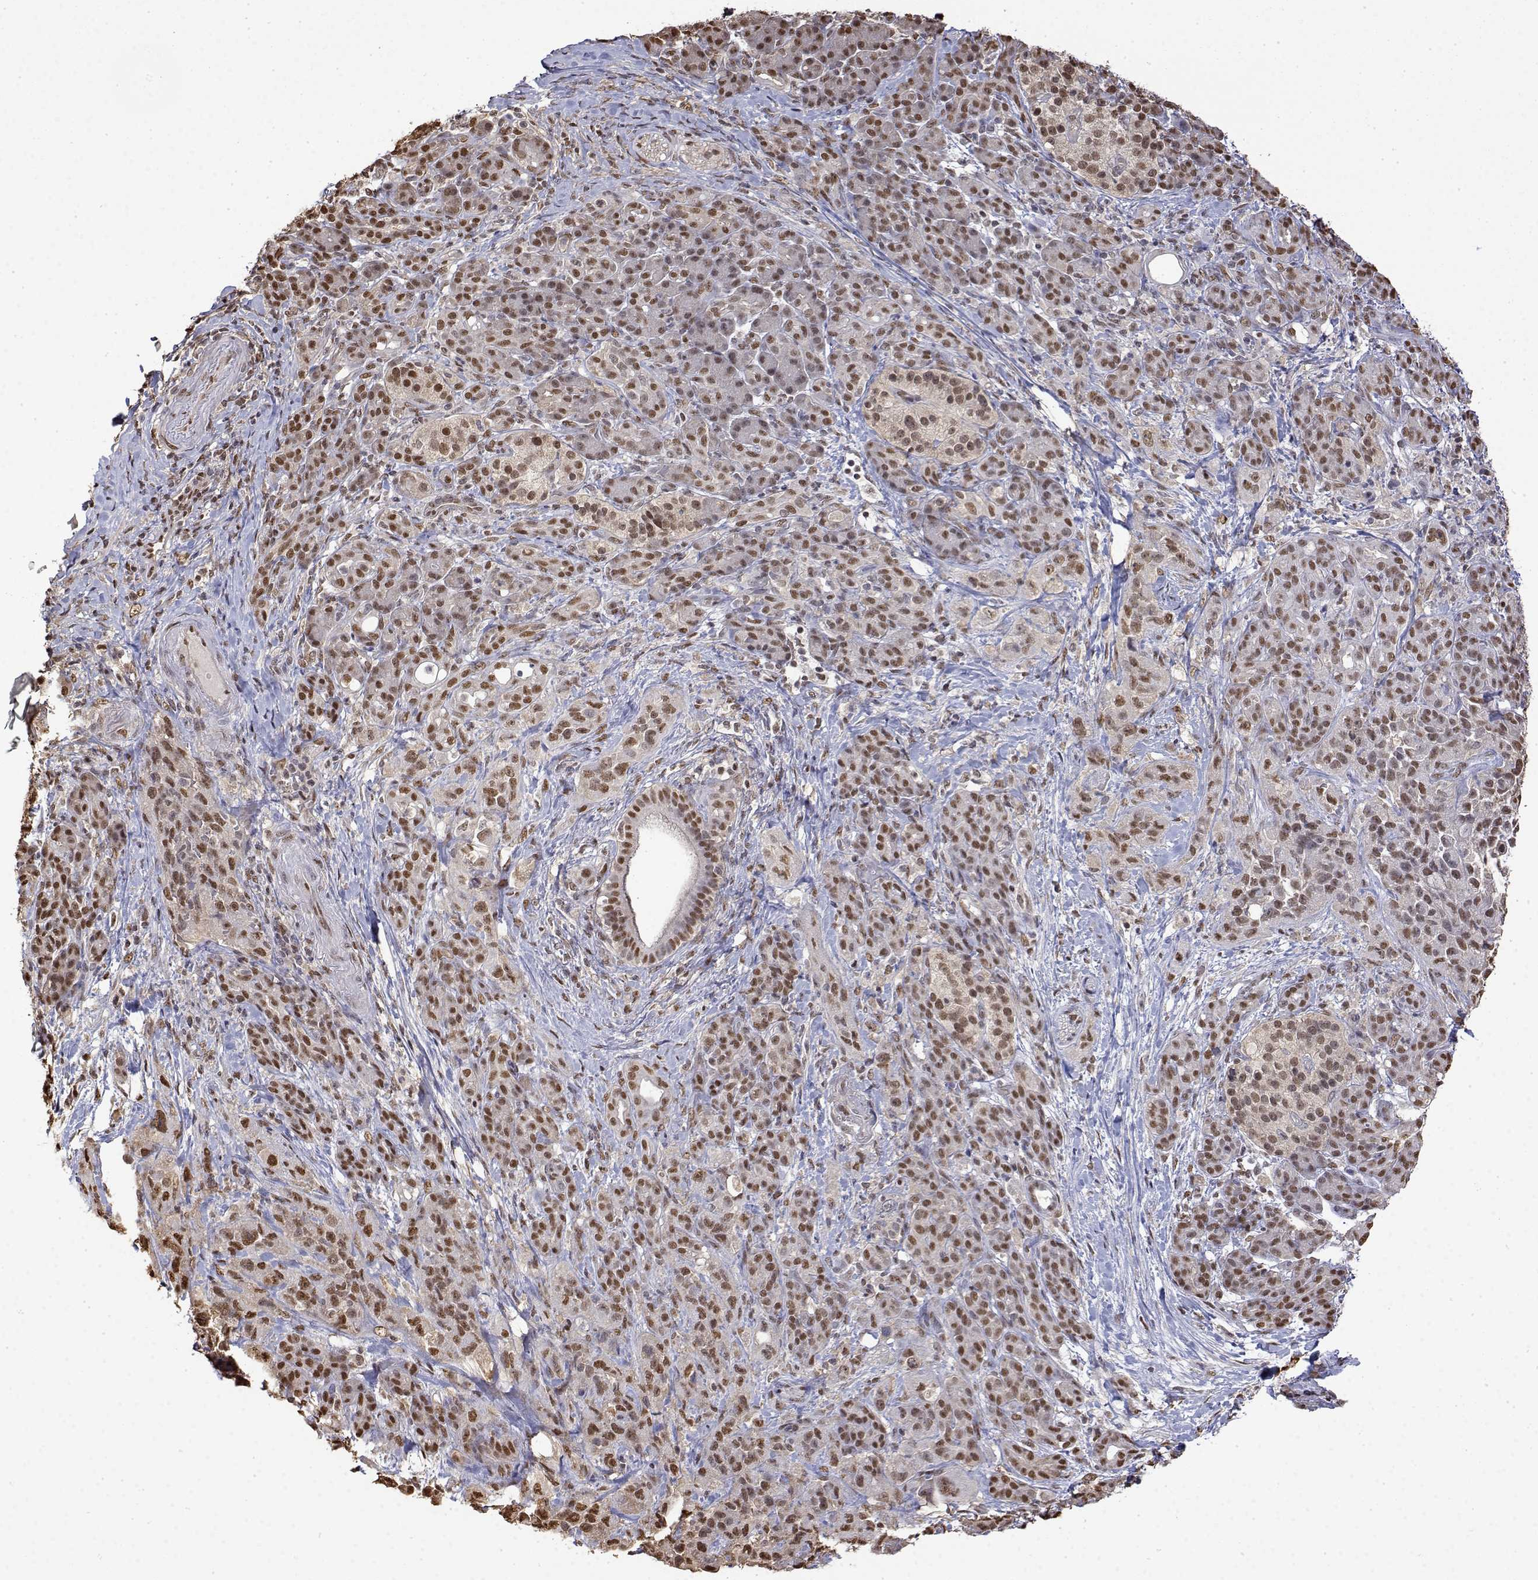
{"staining": {"intensity": "moderate", "quantity": ">75%", "location": "nuclear"}, "tissue": "pancreatic cancer", "cell_type": "Tumor cells", "image_type": "cancer", "snomed": [{"axis": "morphology", "description": "Adenocarcinoma, NOS"}, {"axis": "topography", "description": "Pancreas"}], "caption": "Brown immunohistochemical staining in human adenocarcinoma (pancreatic) reveals moderate nuclear positivity in about >75% of tumor cells.", "gene": "TPI1", "patient": {"sex": "male", "age": 44}}